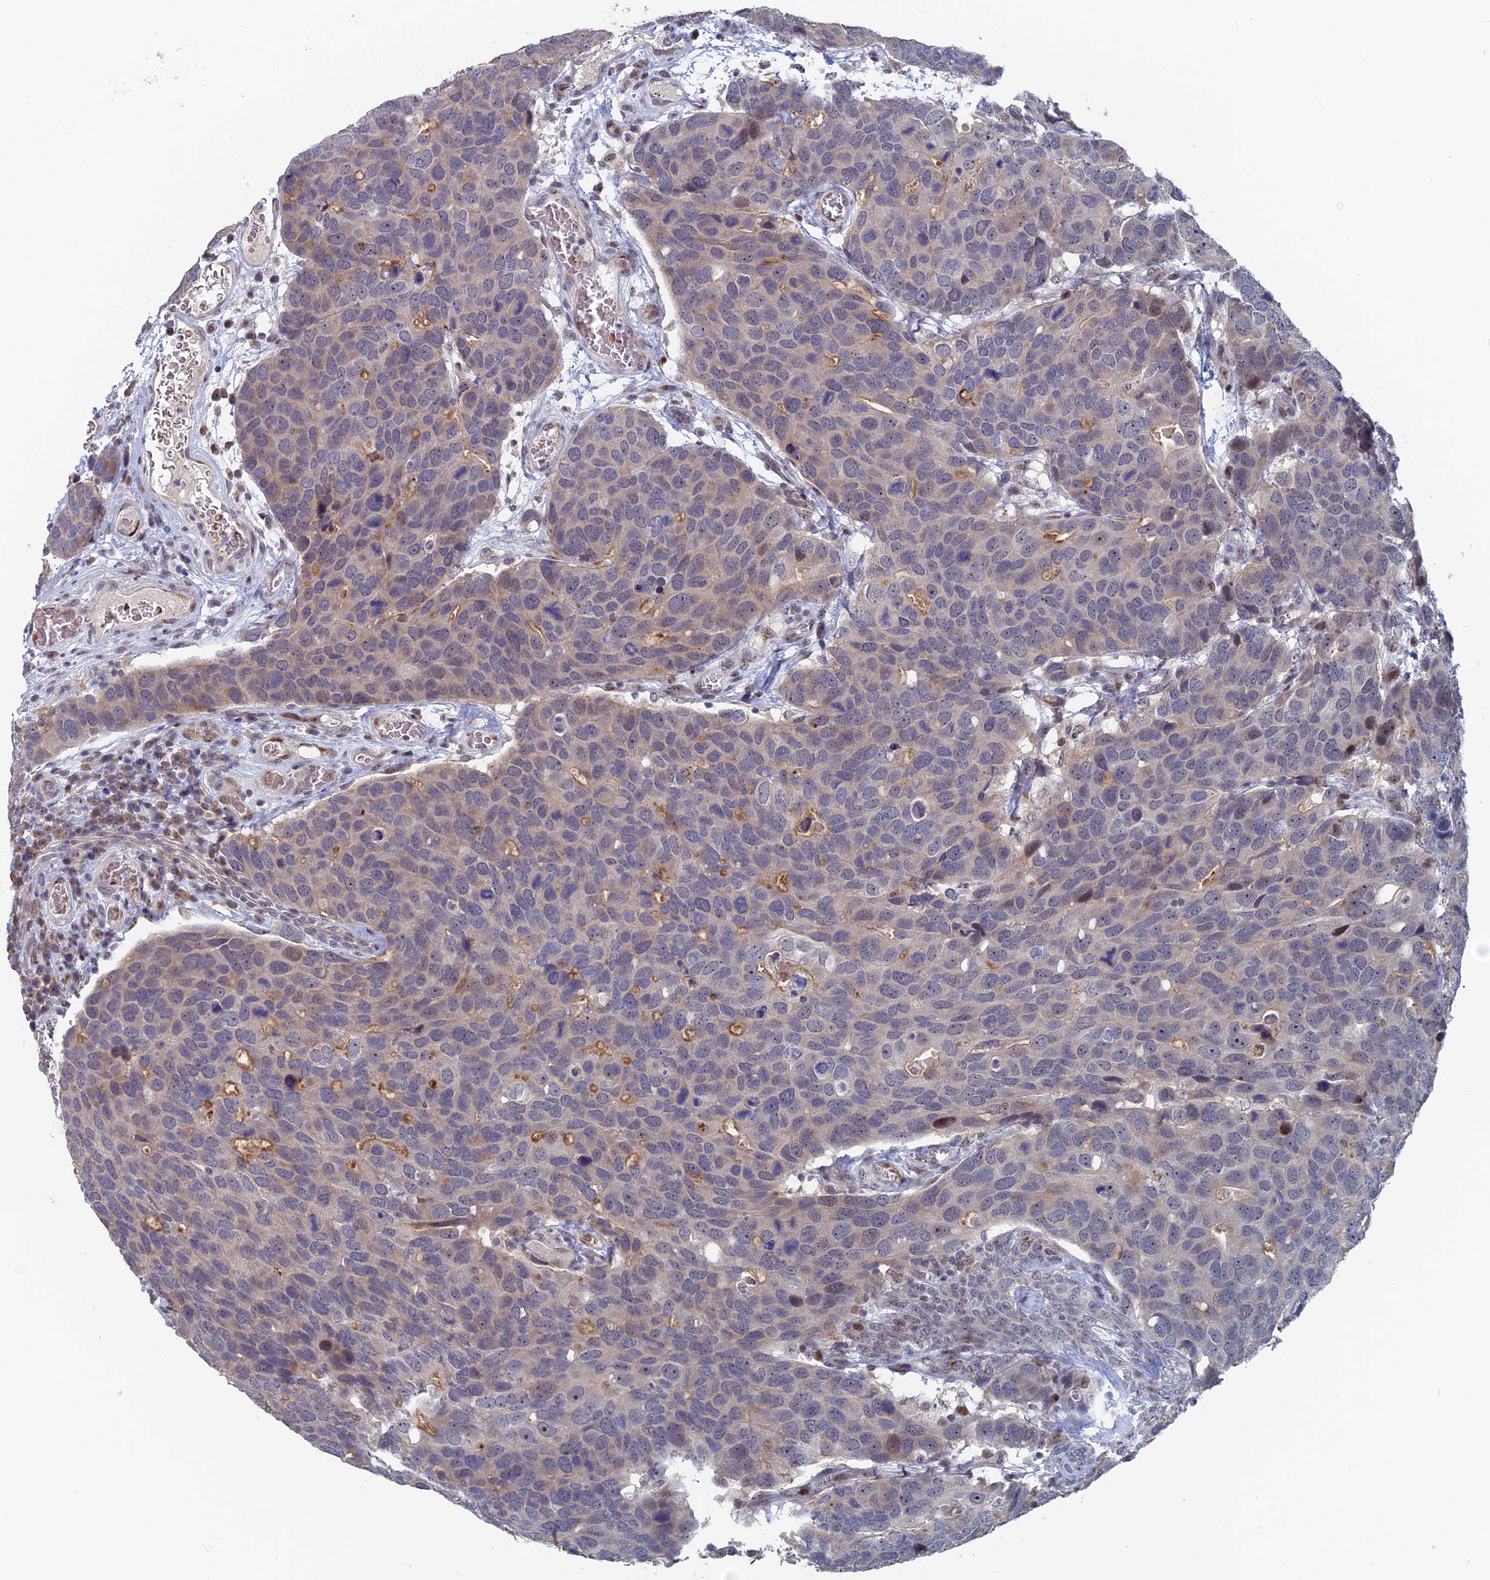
{"staining": {"intensity": "moderate", "quantity": "<25%", "location": "cytoplasmic/membranous,nuclear"}, "tissue": "breast cancer", "cell_type": "Tumor cells", "image_type": "cancer", "snomed": [{"axis": "morphology", "description": "Duct carcinoma"}, {"axis": "topography", "description": "Breast"}], "caption": "Breast intraductal carcinoma stained with DAB (3,3'-diaminobenzidine) IHC displays low levels of moderate cytoplasmic/membranous and nuclear expression in about <25% of tumor cells. The staining was performed using DAB, with brown indicating positive protein expression. Nuclei are stained blue with hematoxylin.", "gene": "SH3D21", "patient": {"sex": "female", "age": 83}}